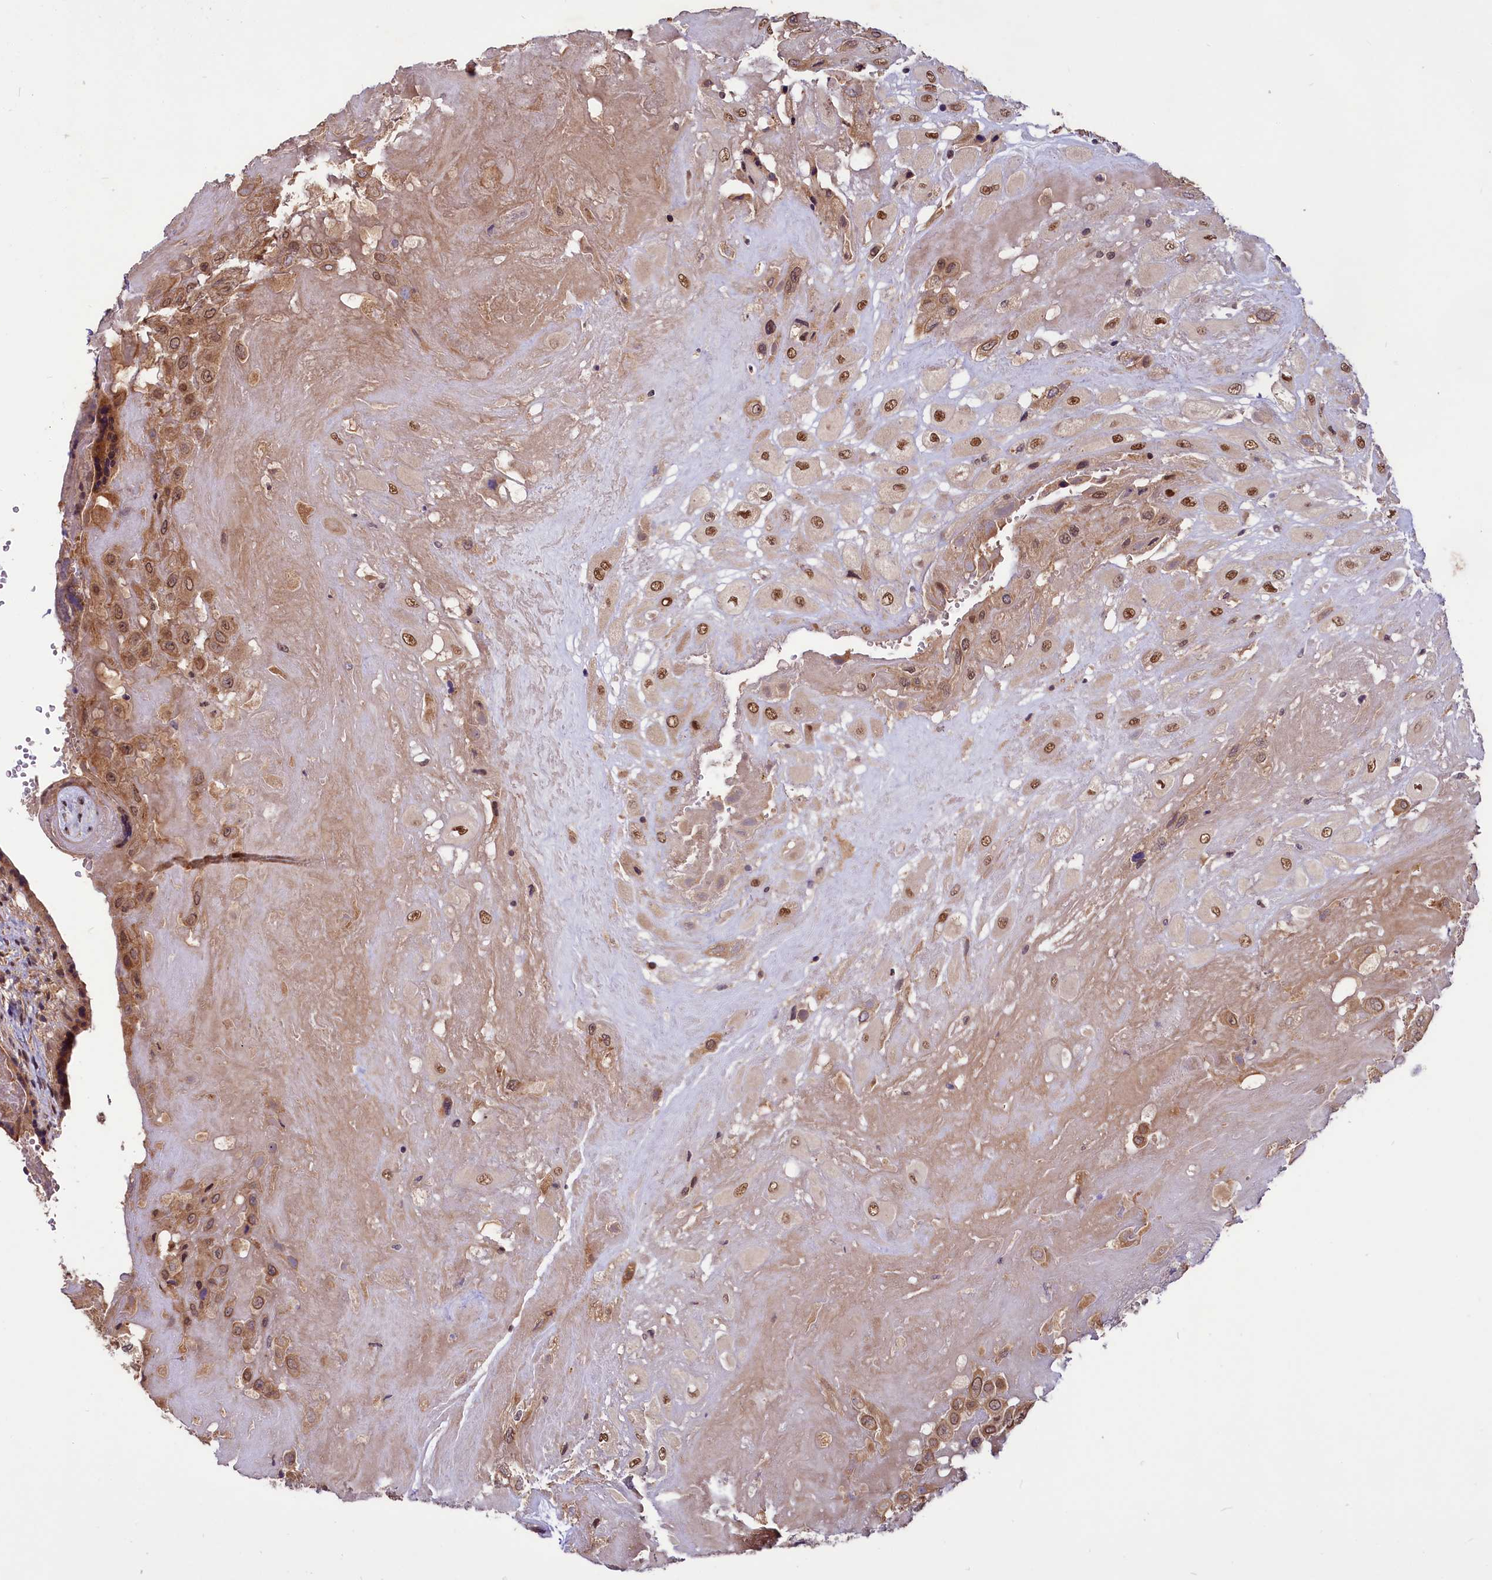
{"staining": {"intensity": "moderate", "quantity": ">75%", "location": "nuclear"}, "tissue": "placenta", "cell_type": "Decidual cells", "image_type": "normal", "snomed": [{"axis": "morphology", "description": "Normal tissue, NOS"}, {"axis": "topography", "description": "Placenta"}], "caption": "Protein staining exhibits moderate nuclear positivity in approximately >75% of decidual cells in unremarkable placenta.", "gene": "UBE3A", "patient": {"sex": "female", "age": 37}}